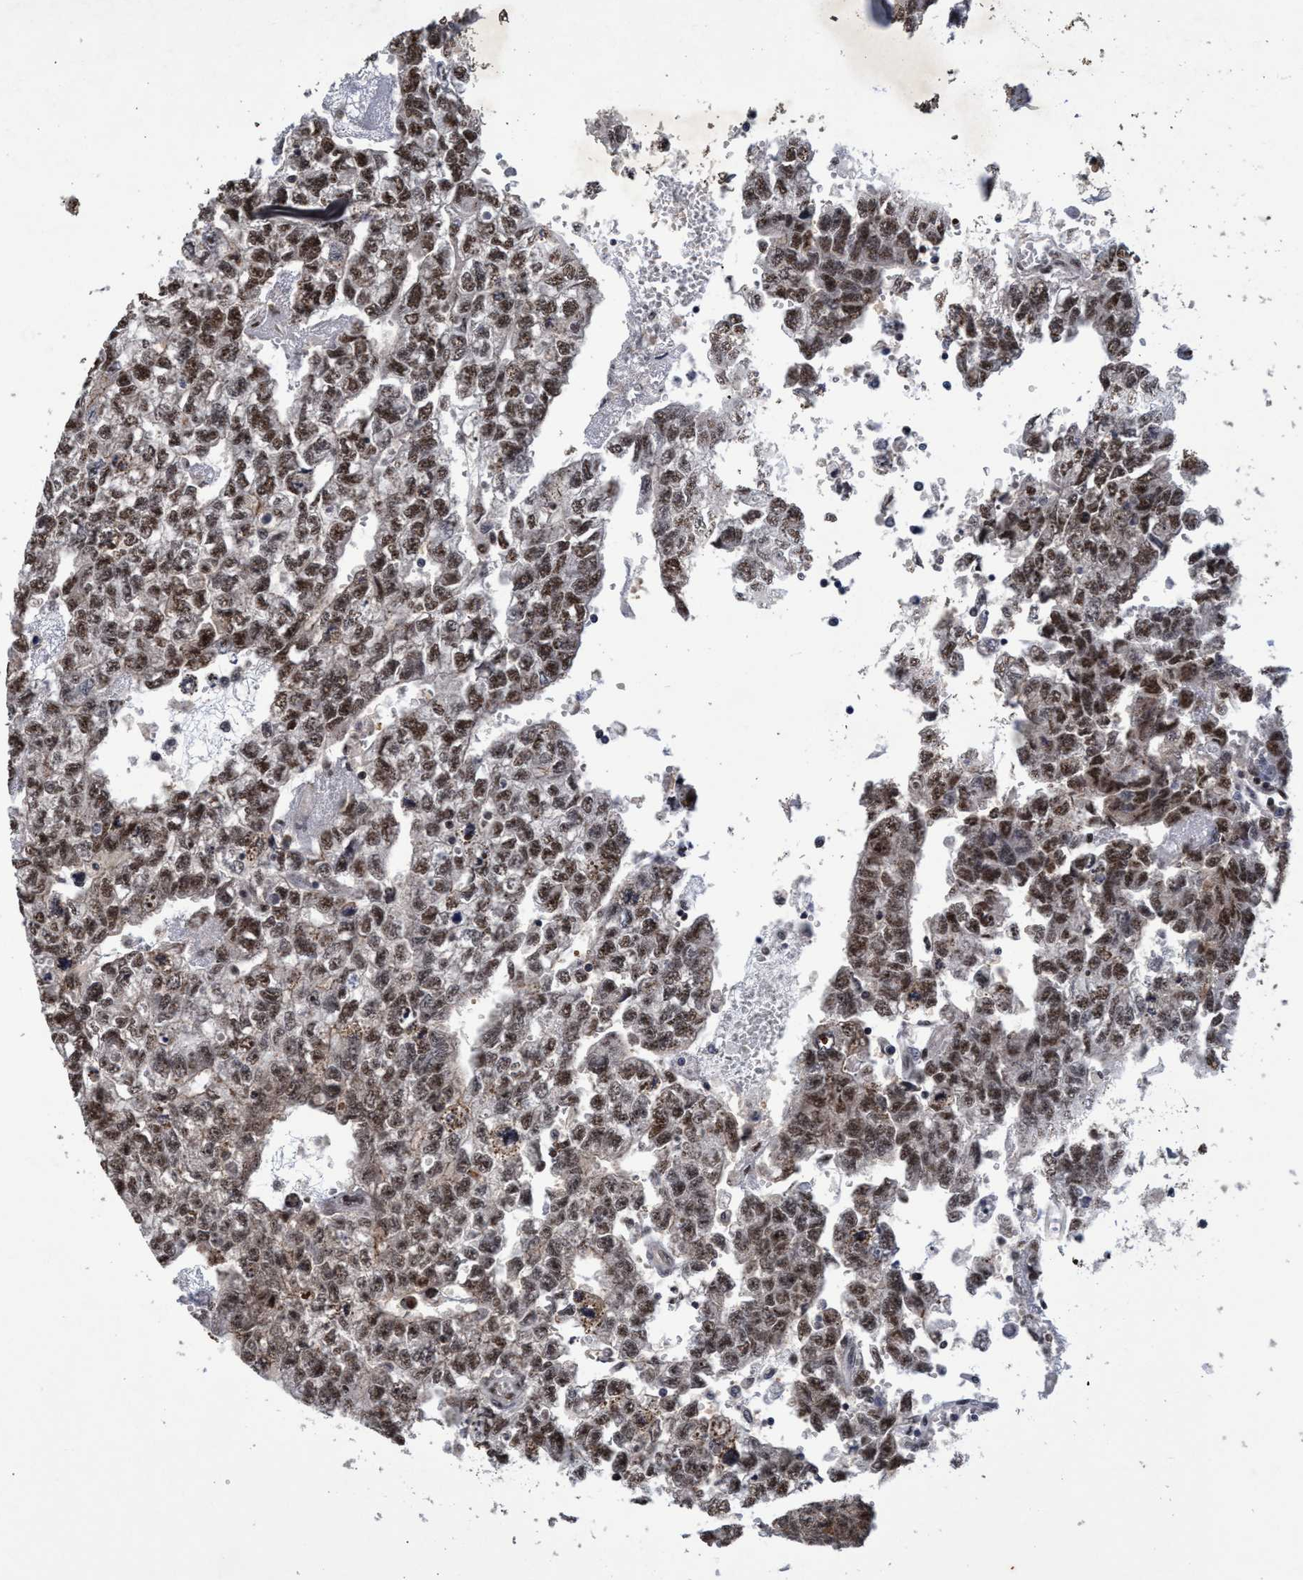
{"staining": {"intensity": "moderate", "quantity": ">75%", "location": "cytoplasmic/membranous,nuclear"}, "tissue": "testis cancer", "cell_type": "Tumor cells", "image_type": "cancer", "snomed": [{"axis": "morphology", "description": "Seminoma, NOS"}, {"axis": "morphology", "description": "Carcinoma, Embryonal, NOS"}, {"axis": "topography", "description": "Testis"}], "caption": "Moderate cytoplasmic/membranous and nuclear positivity is identified in approximately >75% of tumor cells in testis cancer (embryonal carcinoma). Nuclei are stained in blue.", "gene": "GTF2F1", "patient": {"sex": "male", "age": 38}}